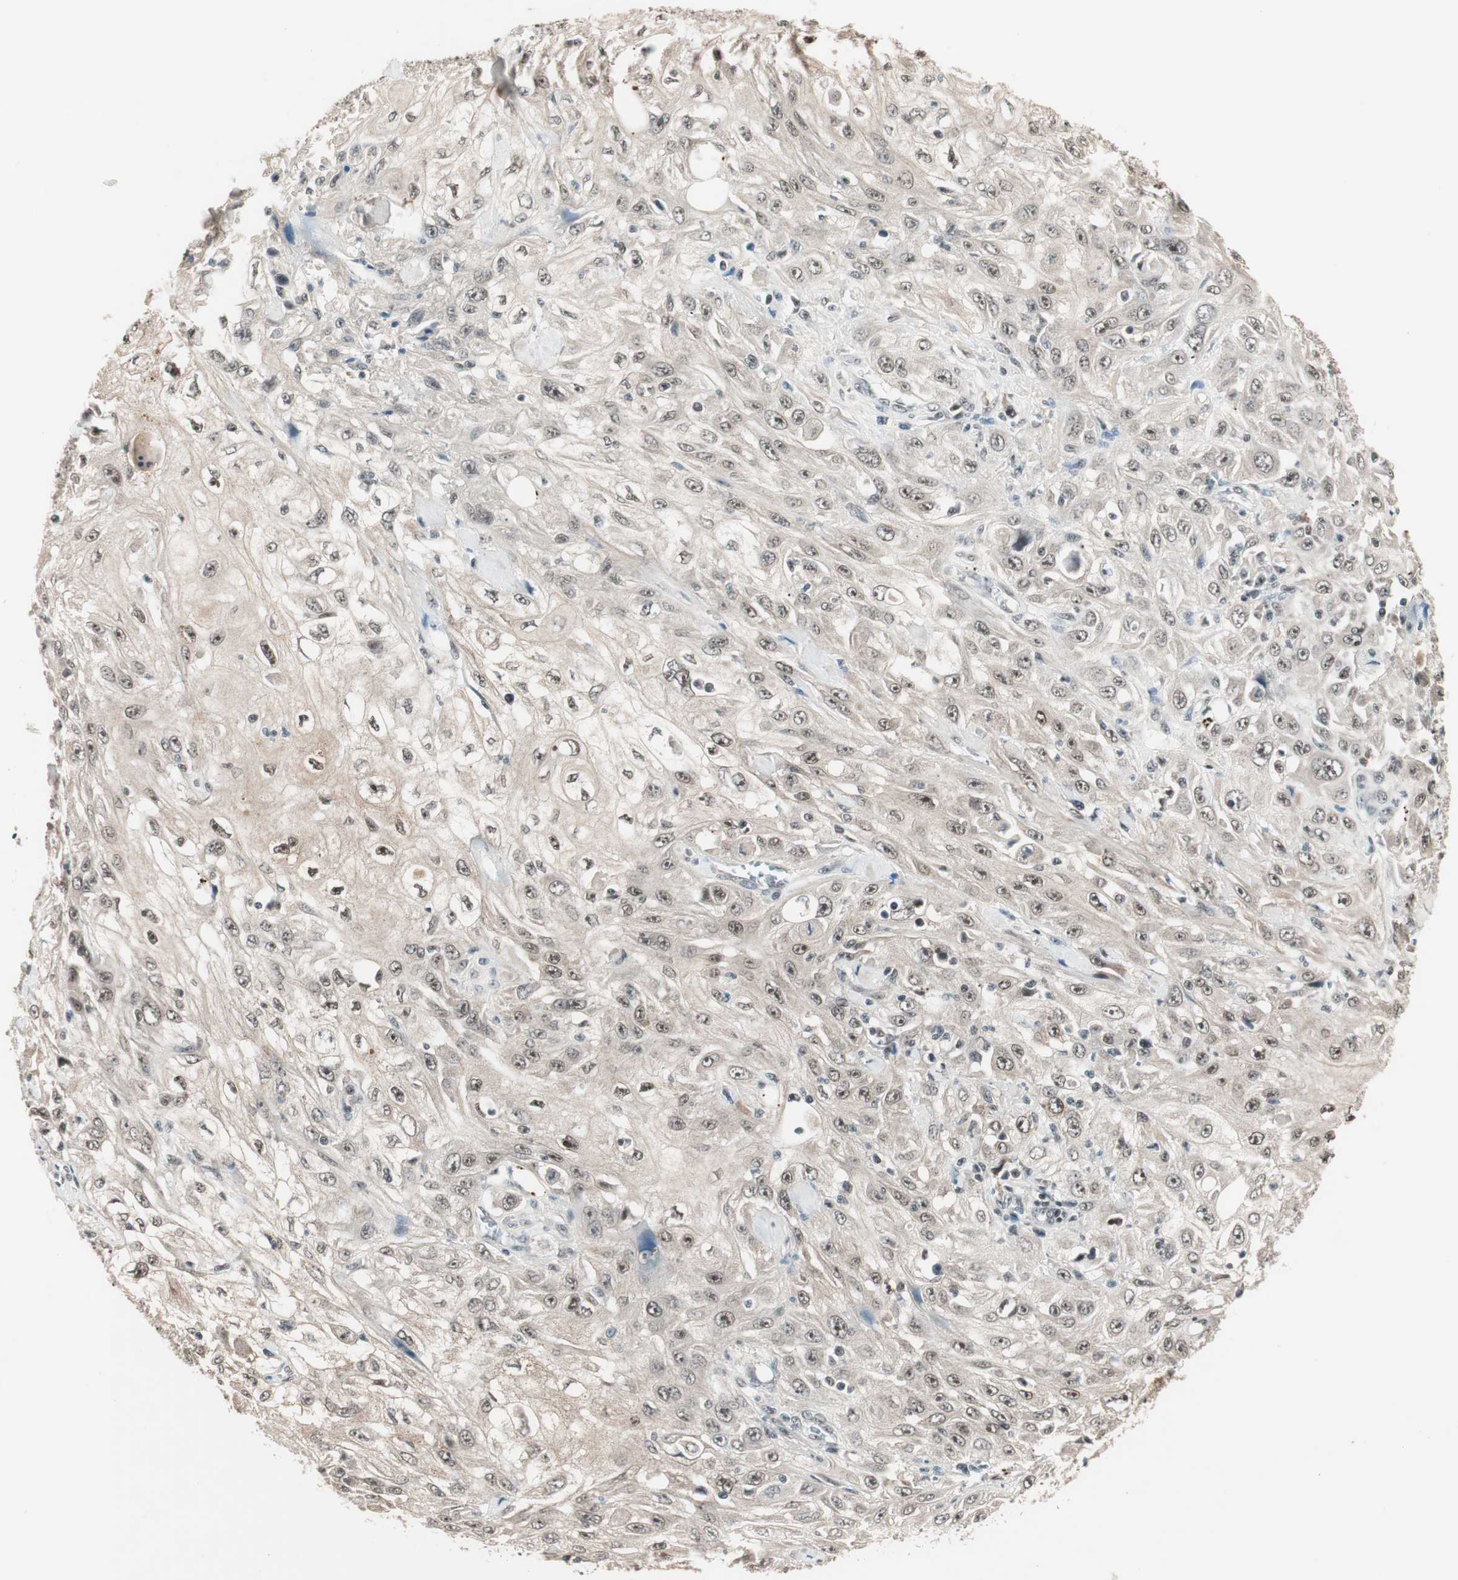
{"staining": {"intensity": "weak", "quantity": "25%-75%", "location": "nuclear"}, "tissue": "skin cancer", "cell_type": "Tumor cells", "image_type": "cancer", "snomed": [{"axis": "morphology", "description": "Squamous cell carcinoma, NOS"}, {"axis": "morphology", "description": "Squamous cell carcinoma, metastatic, NOS"}, {"axis": "topography", "description": "Skin"}, {"axis": "topography", "description": "Lymph node"}], "caption": "Weak nuclear expression is appreciated in approximately 25%-75% of tumor cells in skin cancer (metastatic squamous cell carcinoma).", "gene": "NFRKB", "patient": {"sex": "male", "age": 75}}